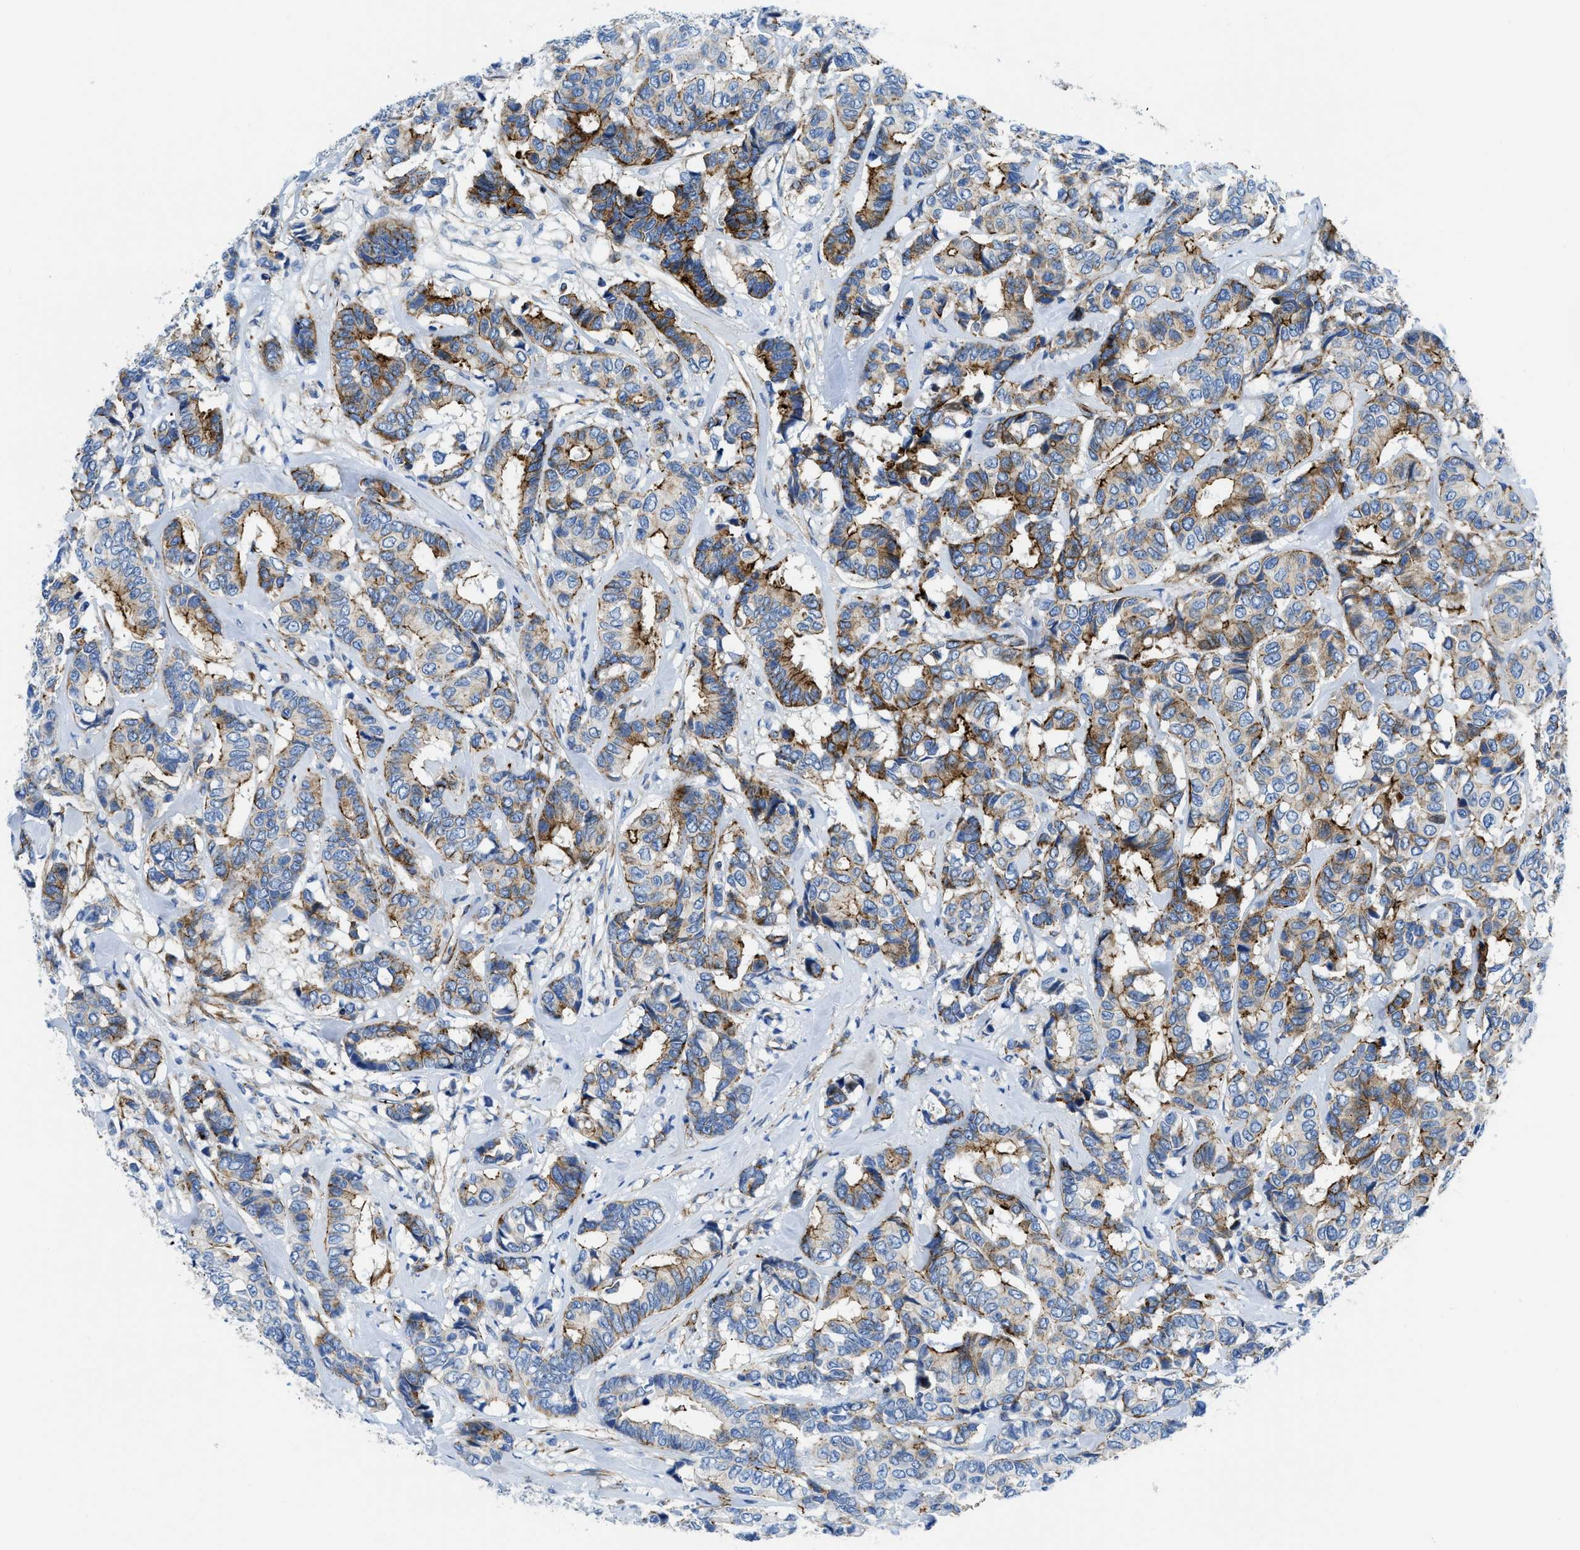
{"staining": {"intensity": "strong", "quantity": "<25%", "location": "cytoplasmic/membranous"}, "tissue": "breast cancer", "cell_type": "Tumor cells", "image_type": "cancer", "snomed": [{"axis": "morphology", "description": "Duct carcinoma"}, {"axis": "topography", "description": "Breast"}], "caption": "This histopathology image demonstrates immunohistochemistry (IHC) staining of breast cancer (intraductal carcinoma), with medium strong cytoplasmic/membranous expression in approximately <25% of tumor cells.", "gene": "CUTA", "patient": {"sex": "female", "age": 87}}